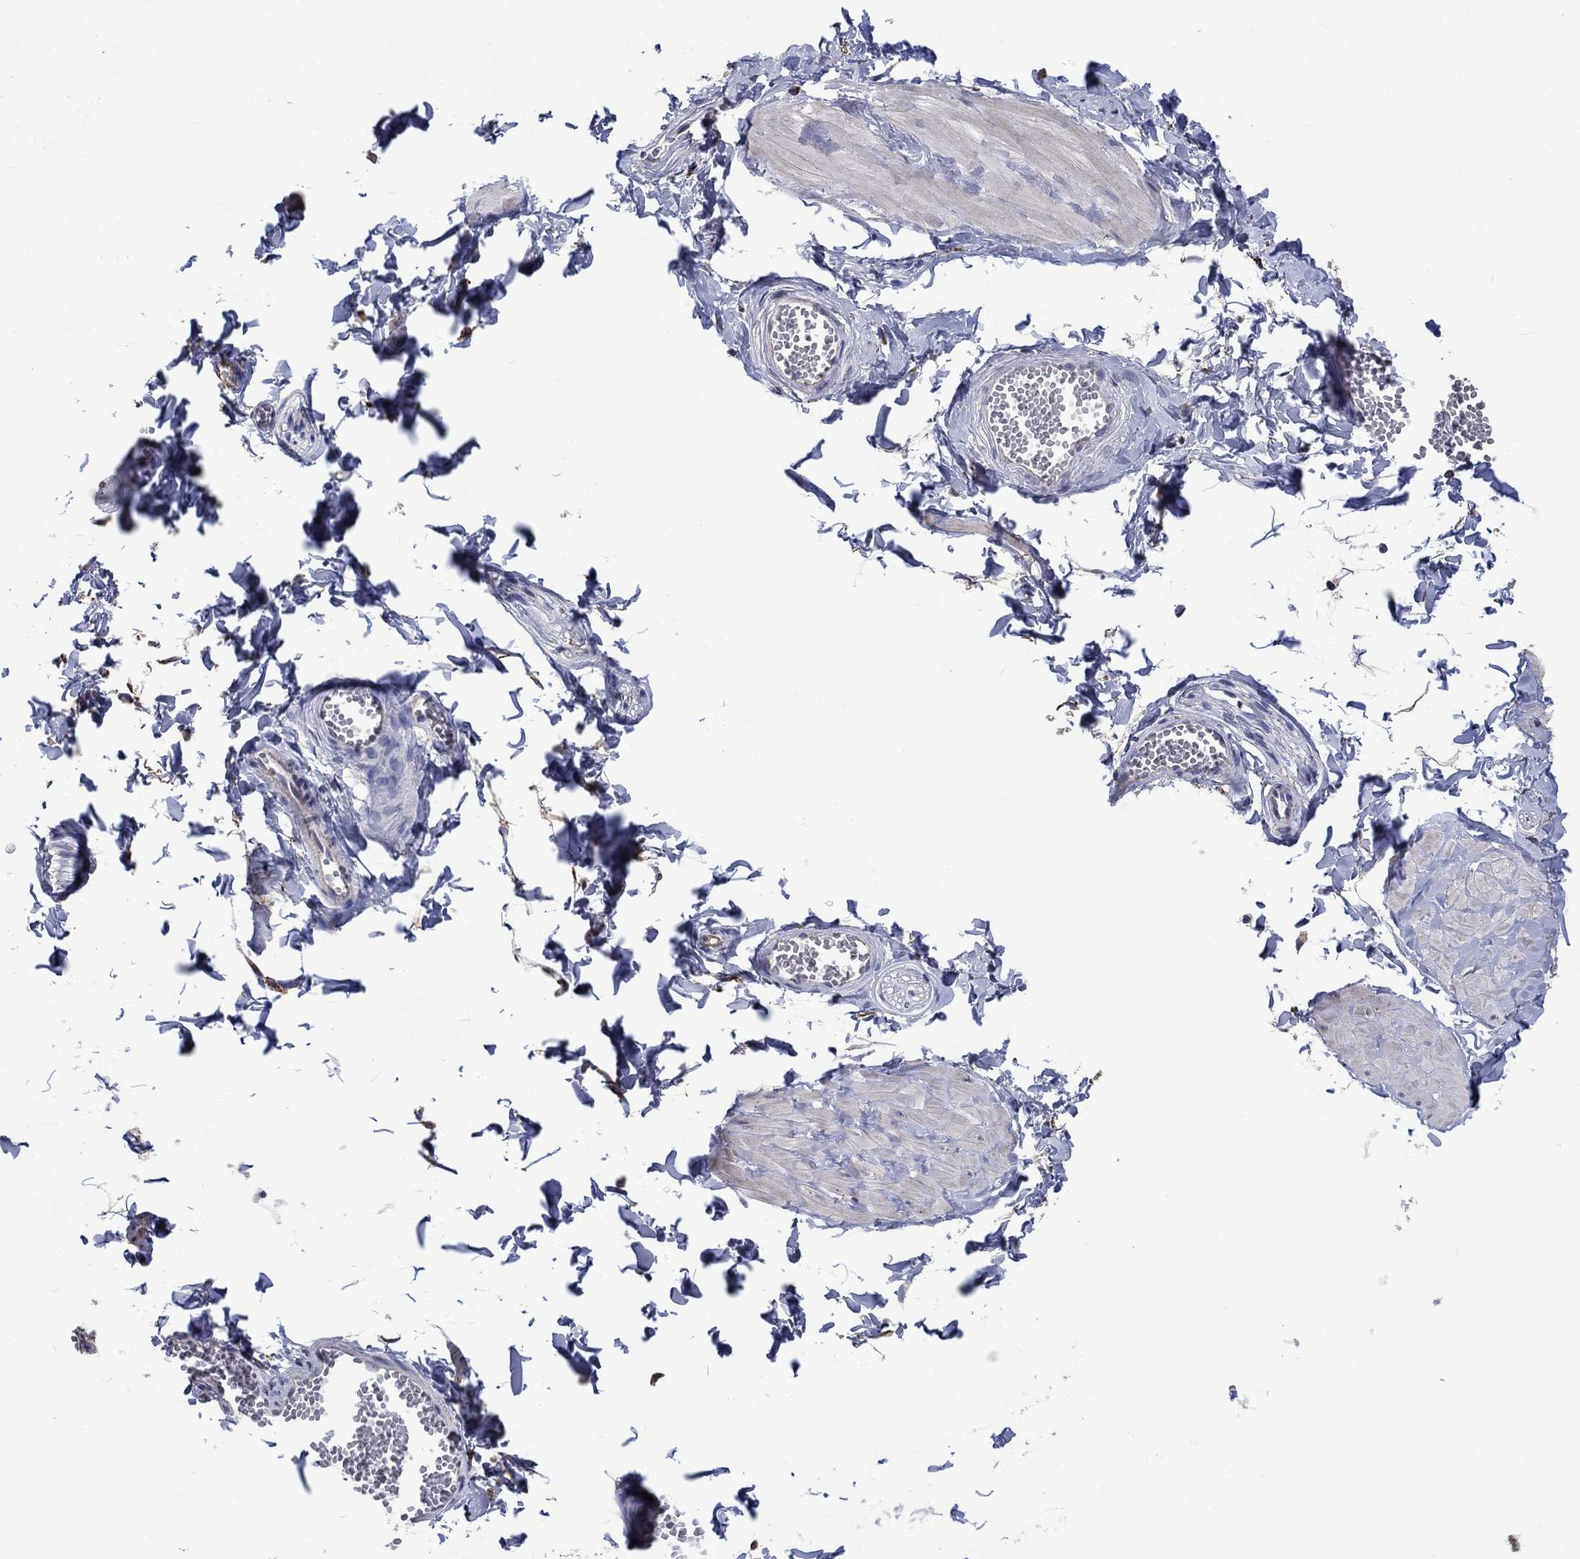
{"staining": {"intensity": "negative", "quantity": "none", "location": "none"}, "tissue": "adipose tissue", "cell_type": "Adipocytes", "image_type": "normal", "snomed": [{"axis": "morphology", "description": "Normal tissue, NOS"}, {"axis": "topography", "description": "Smooth muscle"}, {"axis": "topography", "description": "Peripheral nerve tissue"}], "caption": "Adipocytes are negative for protein expression in normal human adipose tissue. The staining was performed using DAB (3,3'-diaminobenzidine) to visualize the protein expression in brown, while the nuclei were stained in blue with hematoxylin (Magnification: 20x).", "gene": "CTSB", "patient": {"sex": "male", "age": 22}}